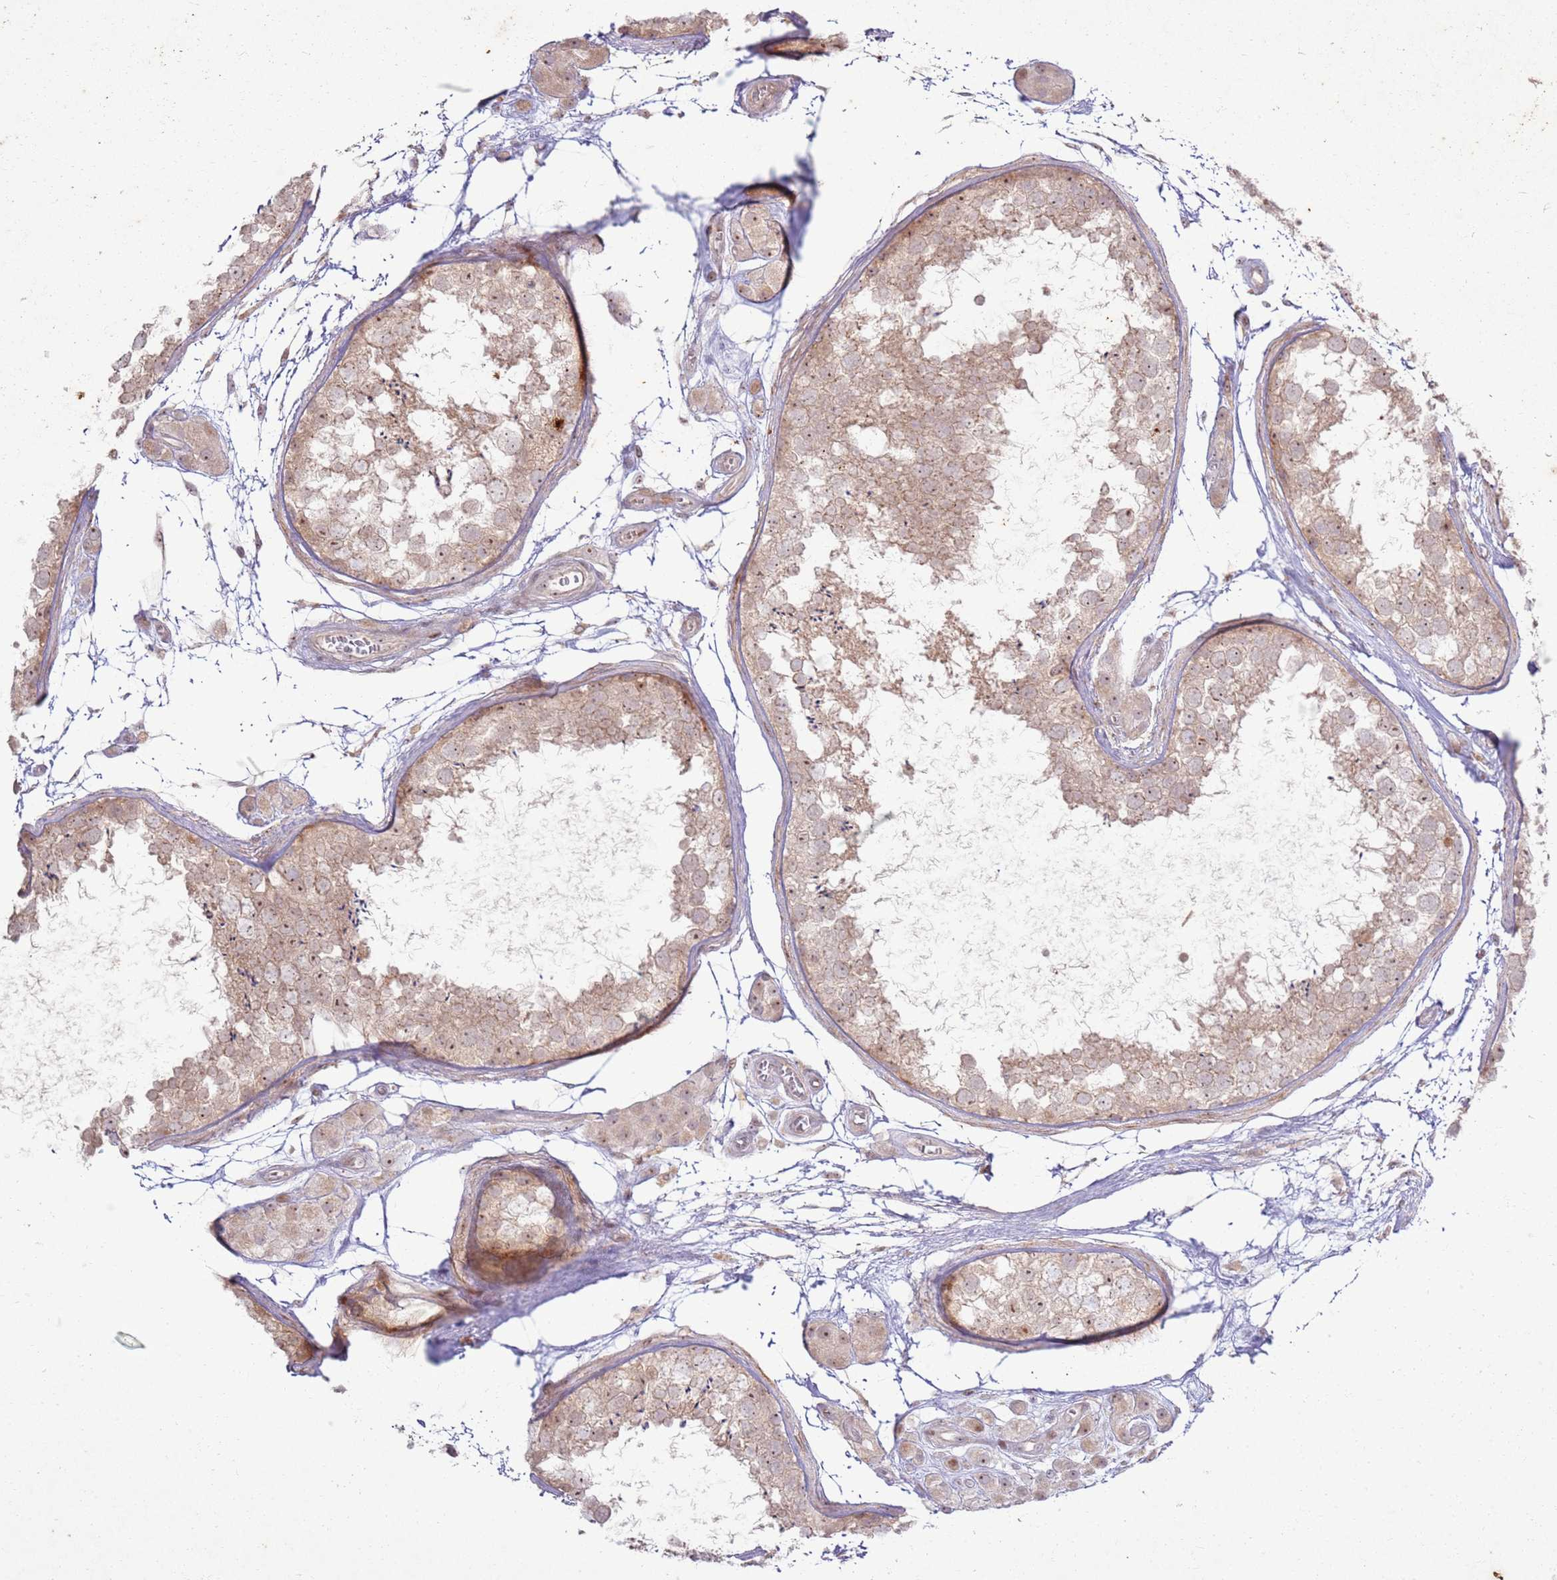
{"staining": {"intensity": "moderate", "quantity": "25%-75%", "location": "cytoplasmic/membranous,nuclear"}, "tissue": "testis", "cell_type": "Cells in seminiferous ducts", "image_type": "normal", "snomed": [{"axis": "morphology", "description": "Normal tissue, NOS"}, {"axis": "topography", "description": "Testis"}], "caption": "Moderate cytoplasmic/membranous,nuclear expression is appreciated in approximately 25%-75% of cells in seminiferous ducts in unremarkable testis. (Brightfield microscopy of DAB IHC at high magnification).", "gene": "CNPY1", "patient": {"sex": "male", "age": 56}}